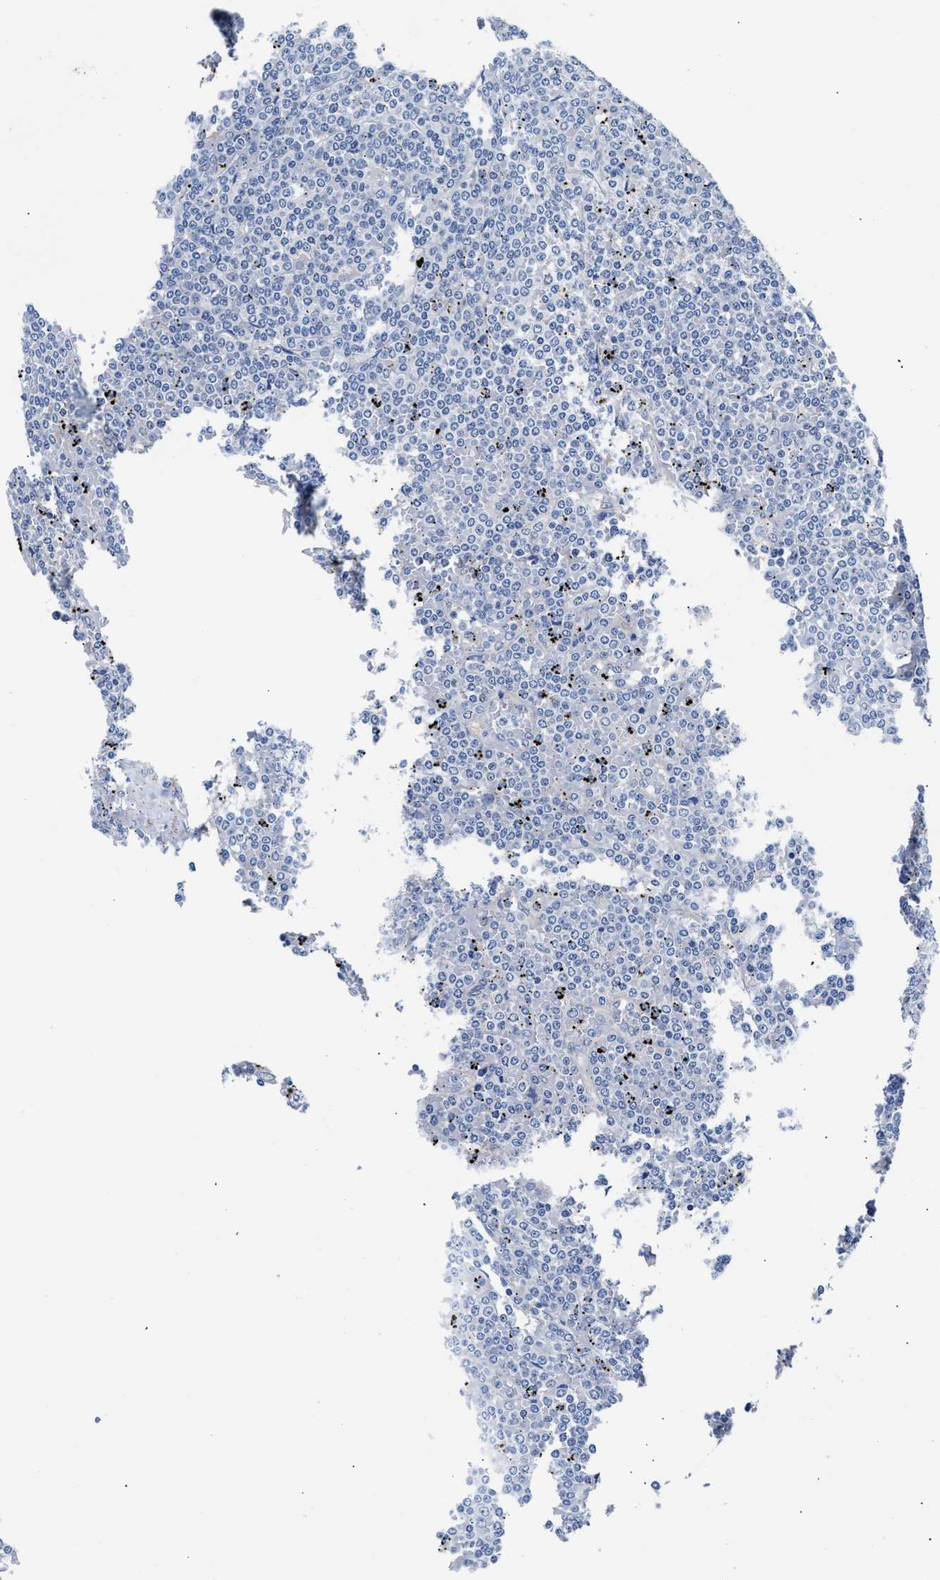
{"staining": {"intensity": "negative", "quantity": "none", "location": "none"}, "tissue": "lymphoma", "cell_type": "Tumor cells", "image_type": "cancer", "snomed": [{"axis": "morphology", "description": "Malignant lymphoma, non-Hodgkin's type, Low grade"}, {"axis": "topography", "description": "Spleen"}], "caption": "This is a micrograph of IHC staining of low-grade malignant lymphoma, non-Hodgkin's type, which shows no staining in tumor cells.", "gene": "GSTM1", "patient": {"sex": "female", "age": 19}}